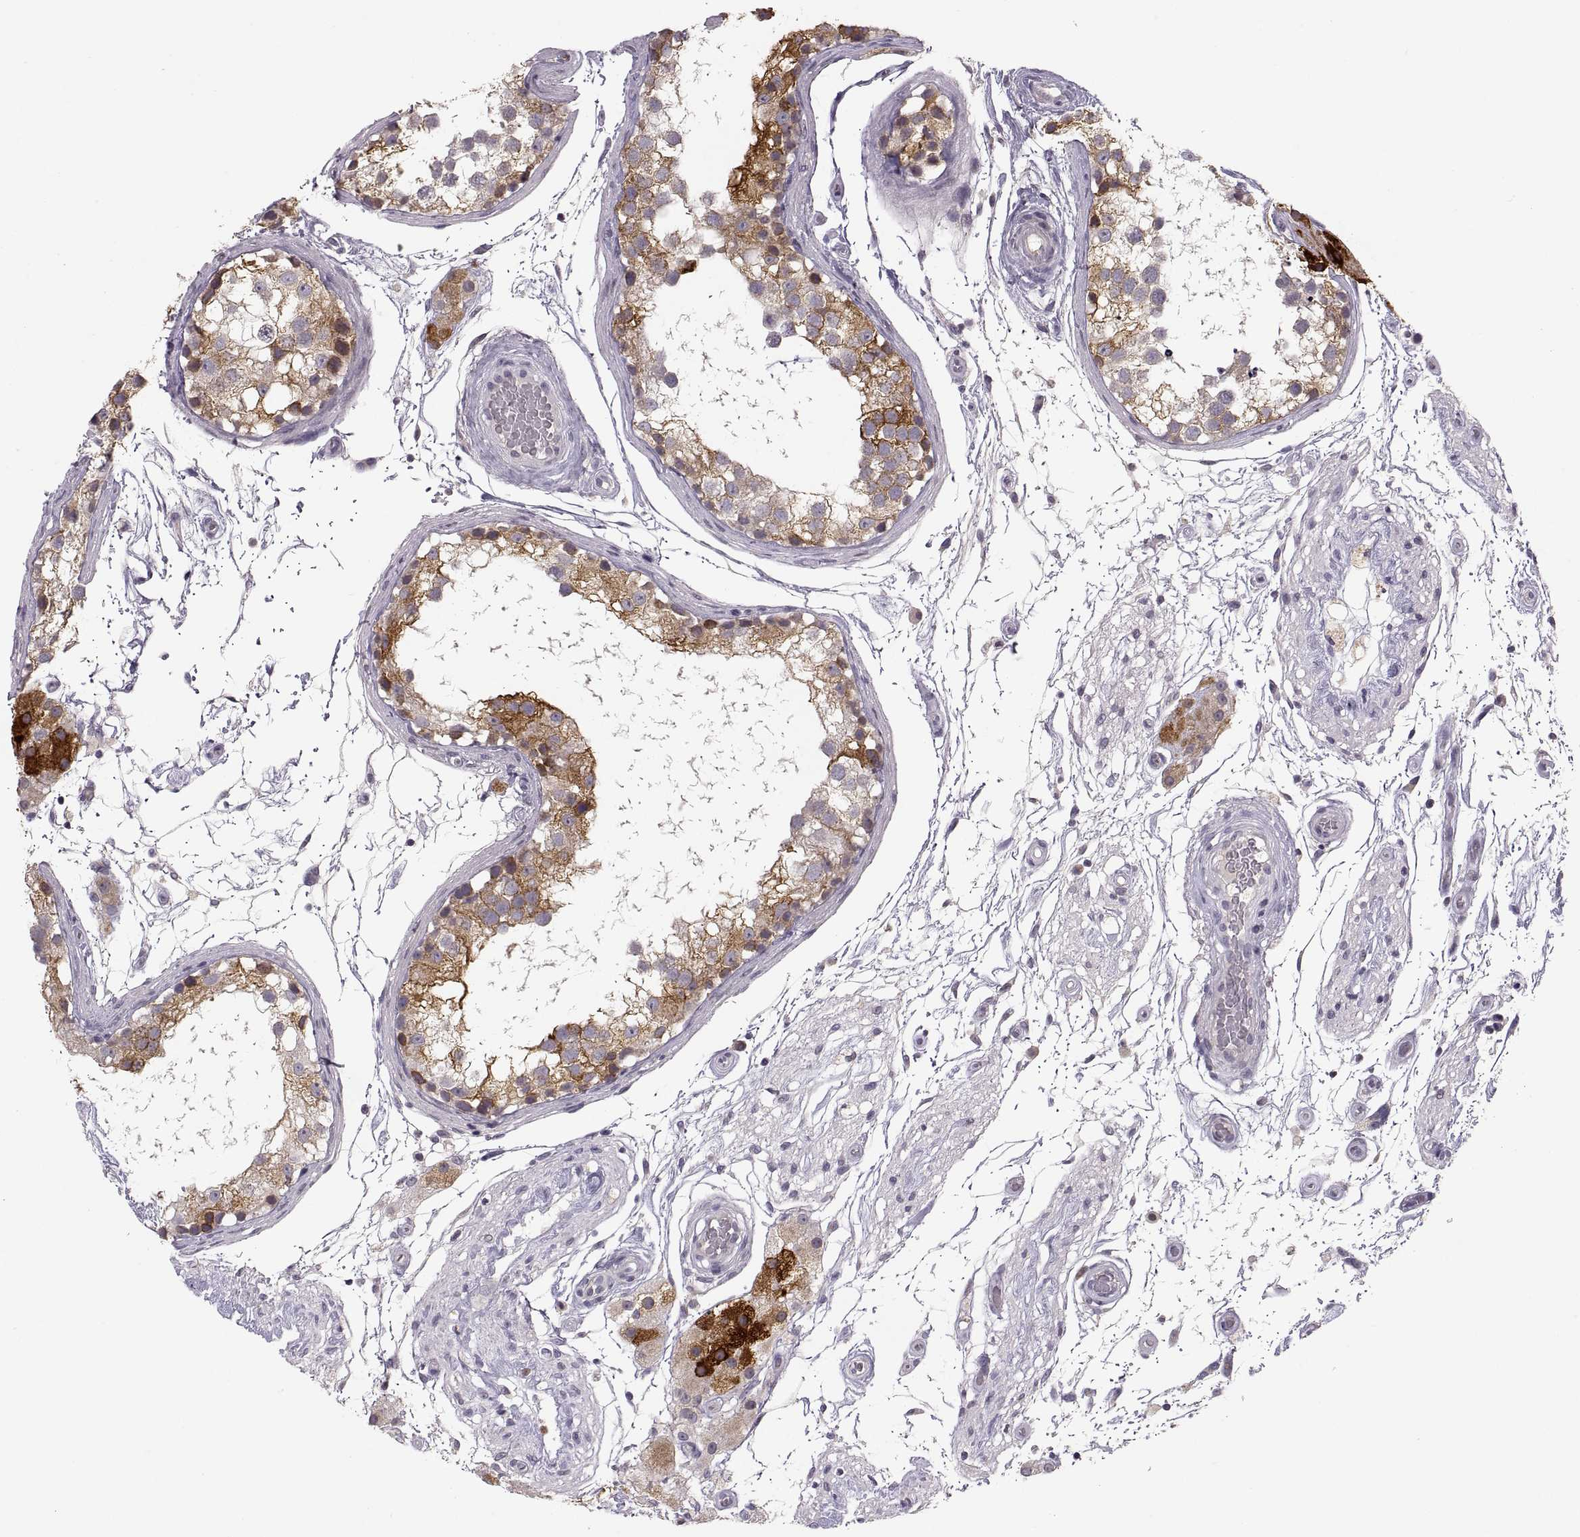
{"staining": {"intensity": "strong", "quantity": "25%-75%", "location": "cytoplasmic/membranous"}, "tissue": "testis", "cell_type": "Cells in seminiferous ducts", "image_type": "normal", "snomed": [{"axis": "morphology", "description": "Normal tissue, NOS"}, {"axis": "morphology", "description": "Seminoma, NOS"}, {"axis": "topography", "description": "Testis"}], "caption": "Unremarkable testis exhibits strong cytoplasmic/membranous expression in about 25%-75% of cells in seminiferous ducts Nuclei are stained in blue..", "gene": "HMGCR", "patient": {"sex": "male", "age": 65}}